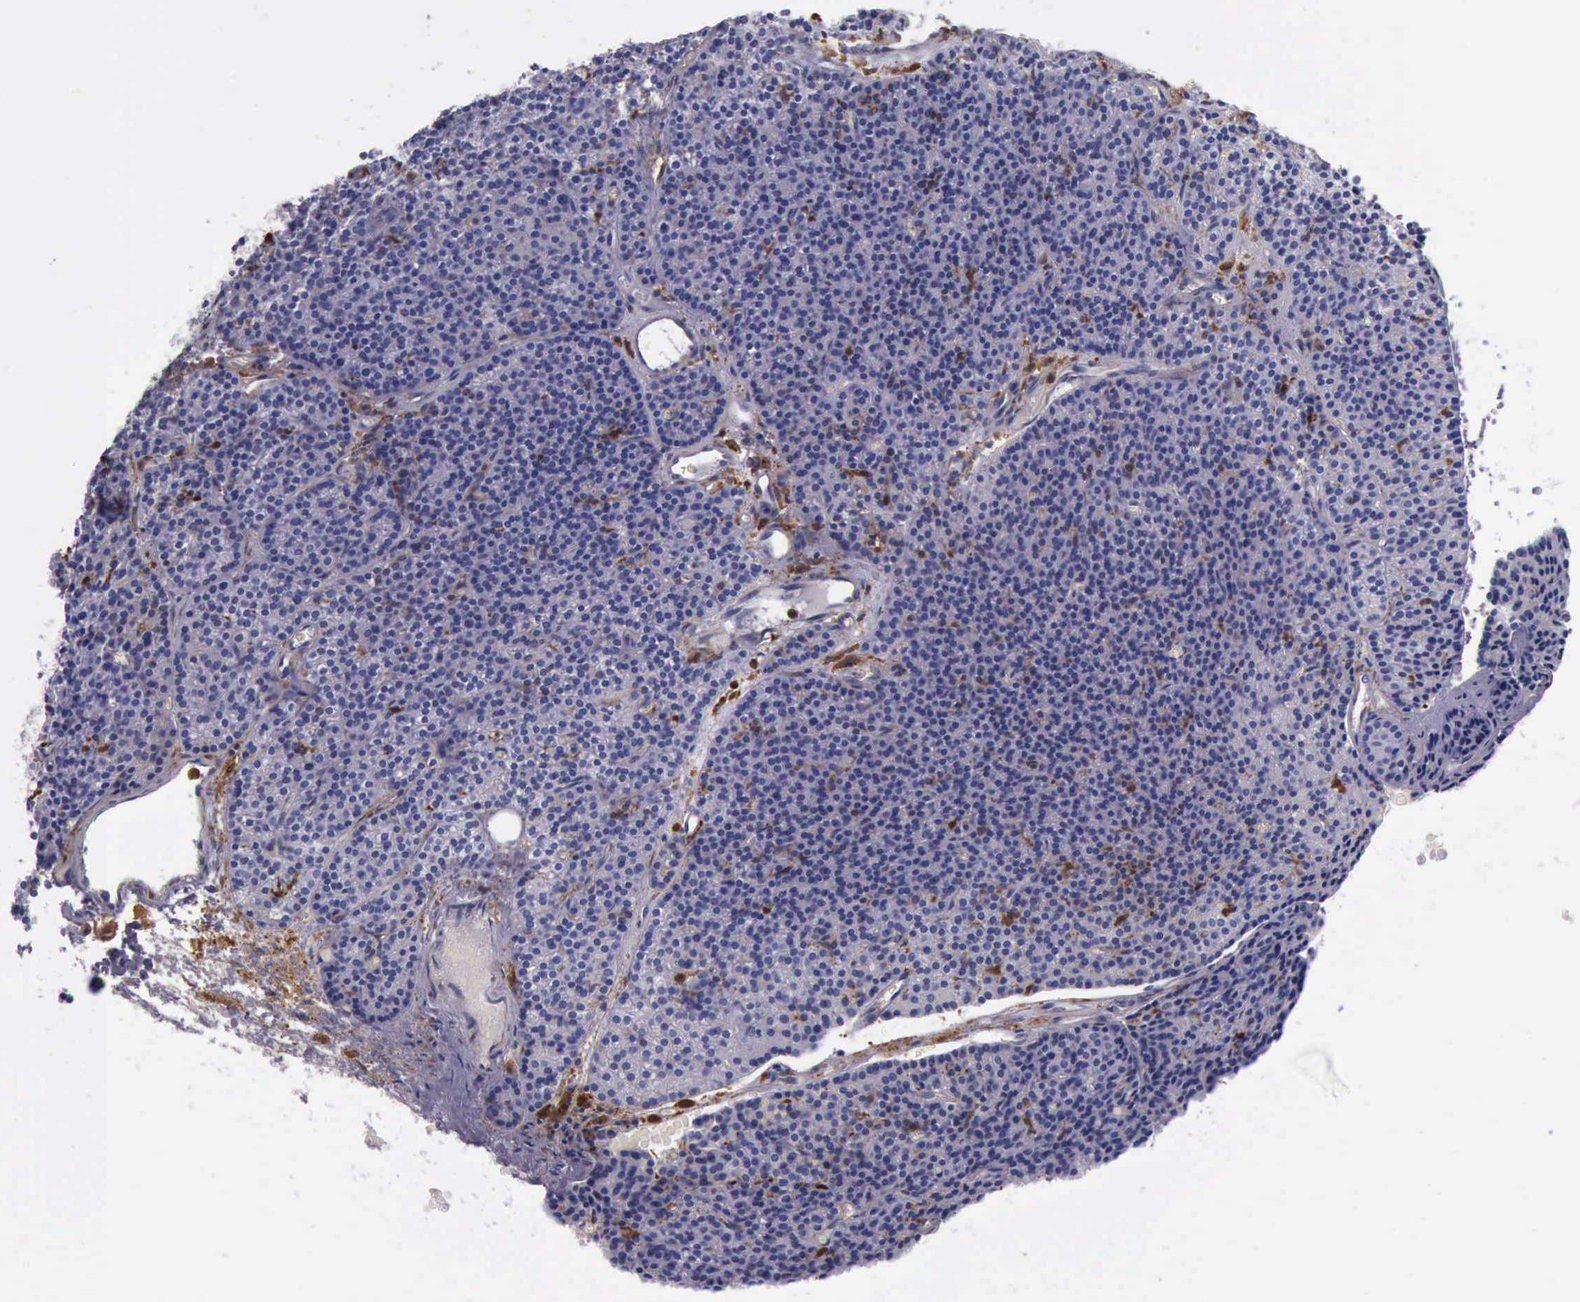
{"staining": {"intensity": "weak", "quantity": "<25%", "location": "cytoplasmic/membranous"}, "tissue": "parathyroid gland", "cell_type": "Glandular cells", "image_type": "normal", "snomed": [{"axis": "morphology", "description": "Normal tissue, NOS"}, {"axis": "topography", "description": "Parathyroid gland"}], "caption": "Immunohistochemistry (IHC) histopathology image of unremarkable parathyroid gland: human parathyroid gland stained with DAB (3,3'-diaminobenzidine) displays no significant protein positivity in glandular cells.", "gene": "TYMP", "patient": {"sex": "male", "age": 57}}